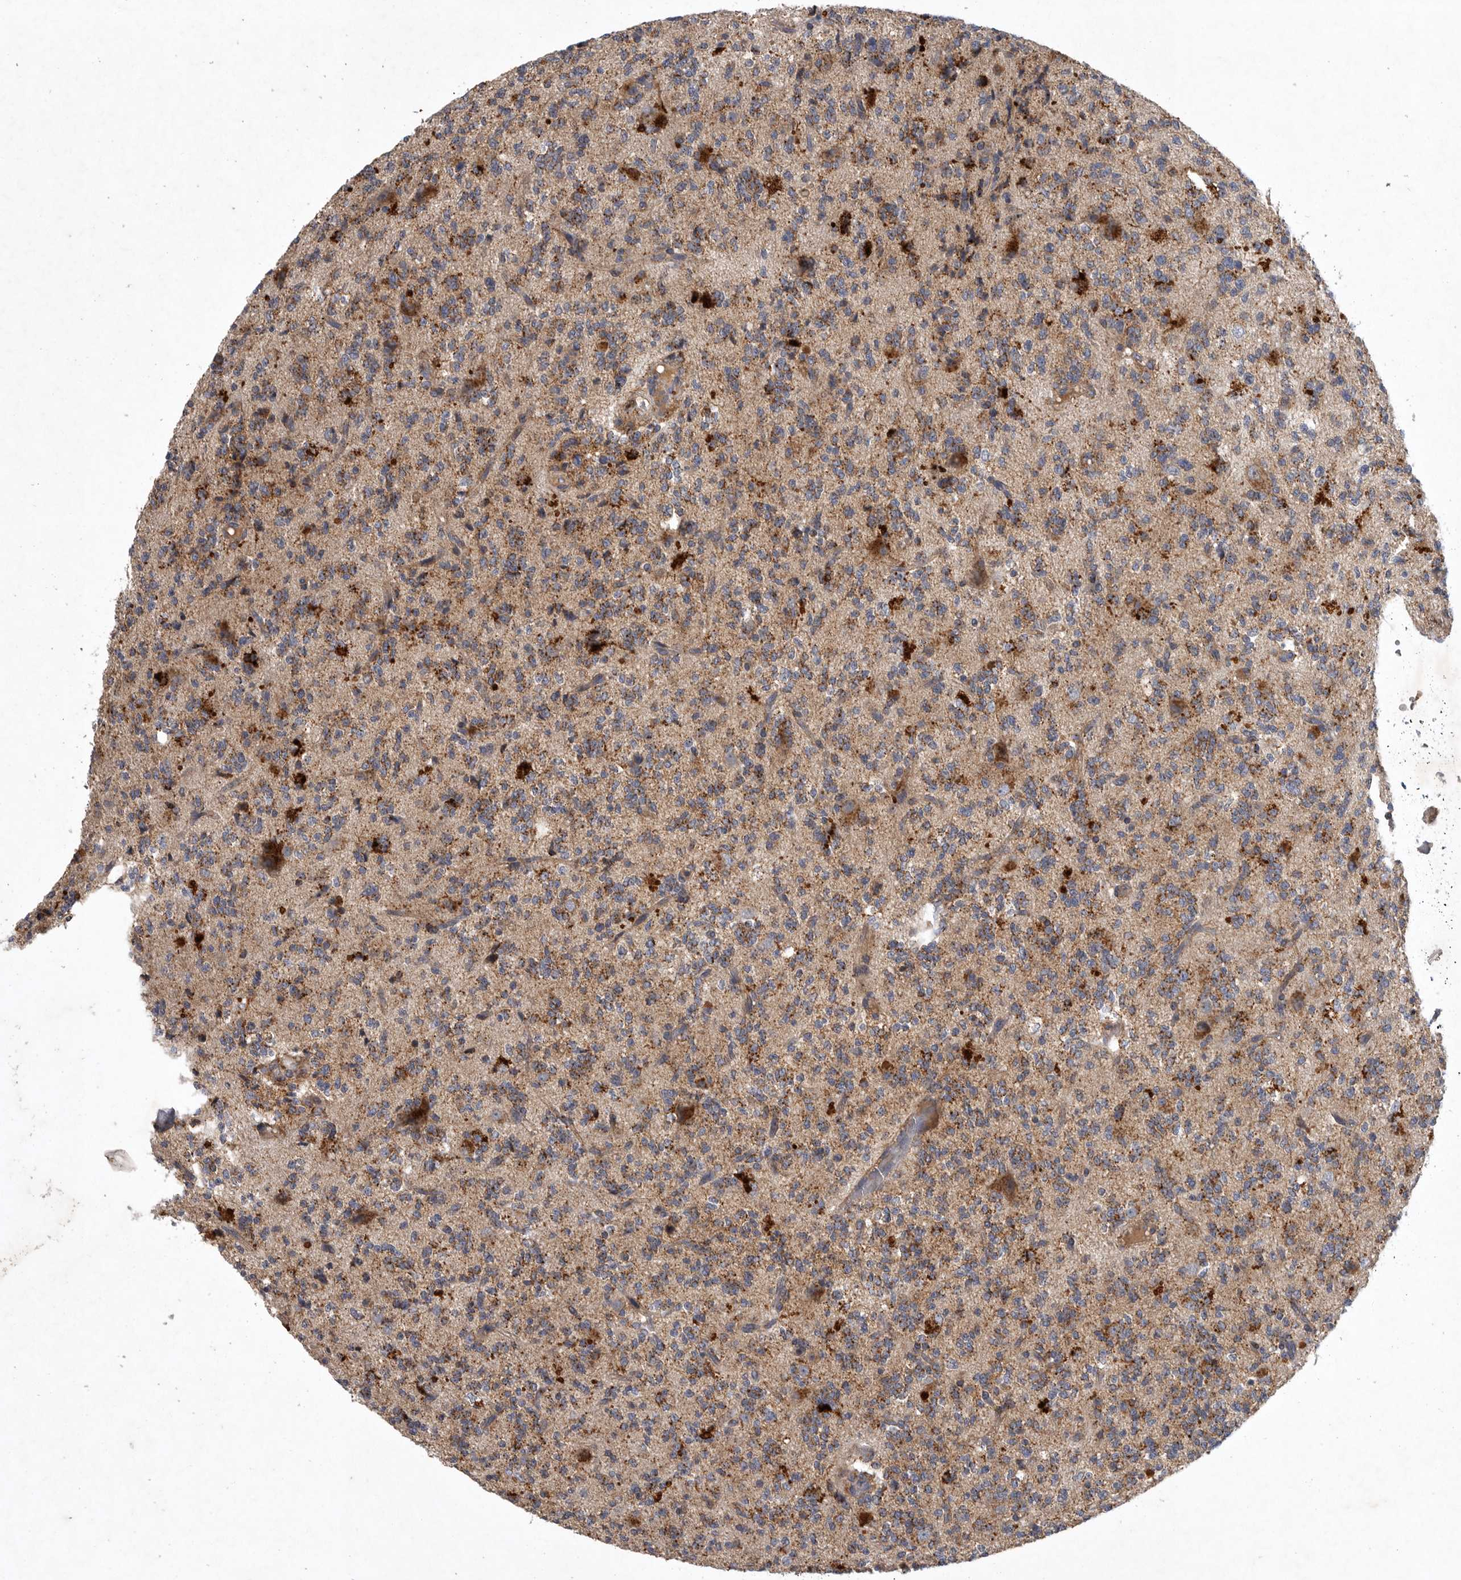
{"staining": {"intensity": "moderate", "quantity": ">75%", "location": "cytoplasmic/membranous"}, "tissue": "glioma", "cell_type": "Tumor cells", "image_type": "cancer", "snomed": [{"axis": "morphology", "description": "Glioma, malignant, High grade"}, {"axis": "topography", "description": "Brain"}], "caption": "Glioma tissue displays moderate cytoplasmic/membranous expression in about >75% of tumor cells", "gene": "LAMTOR3", "patient": {"sex": "female", "age": 62}}